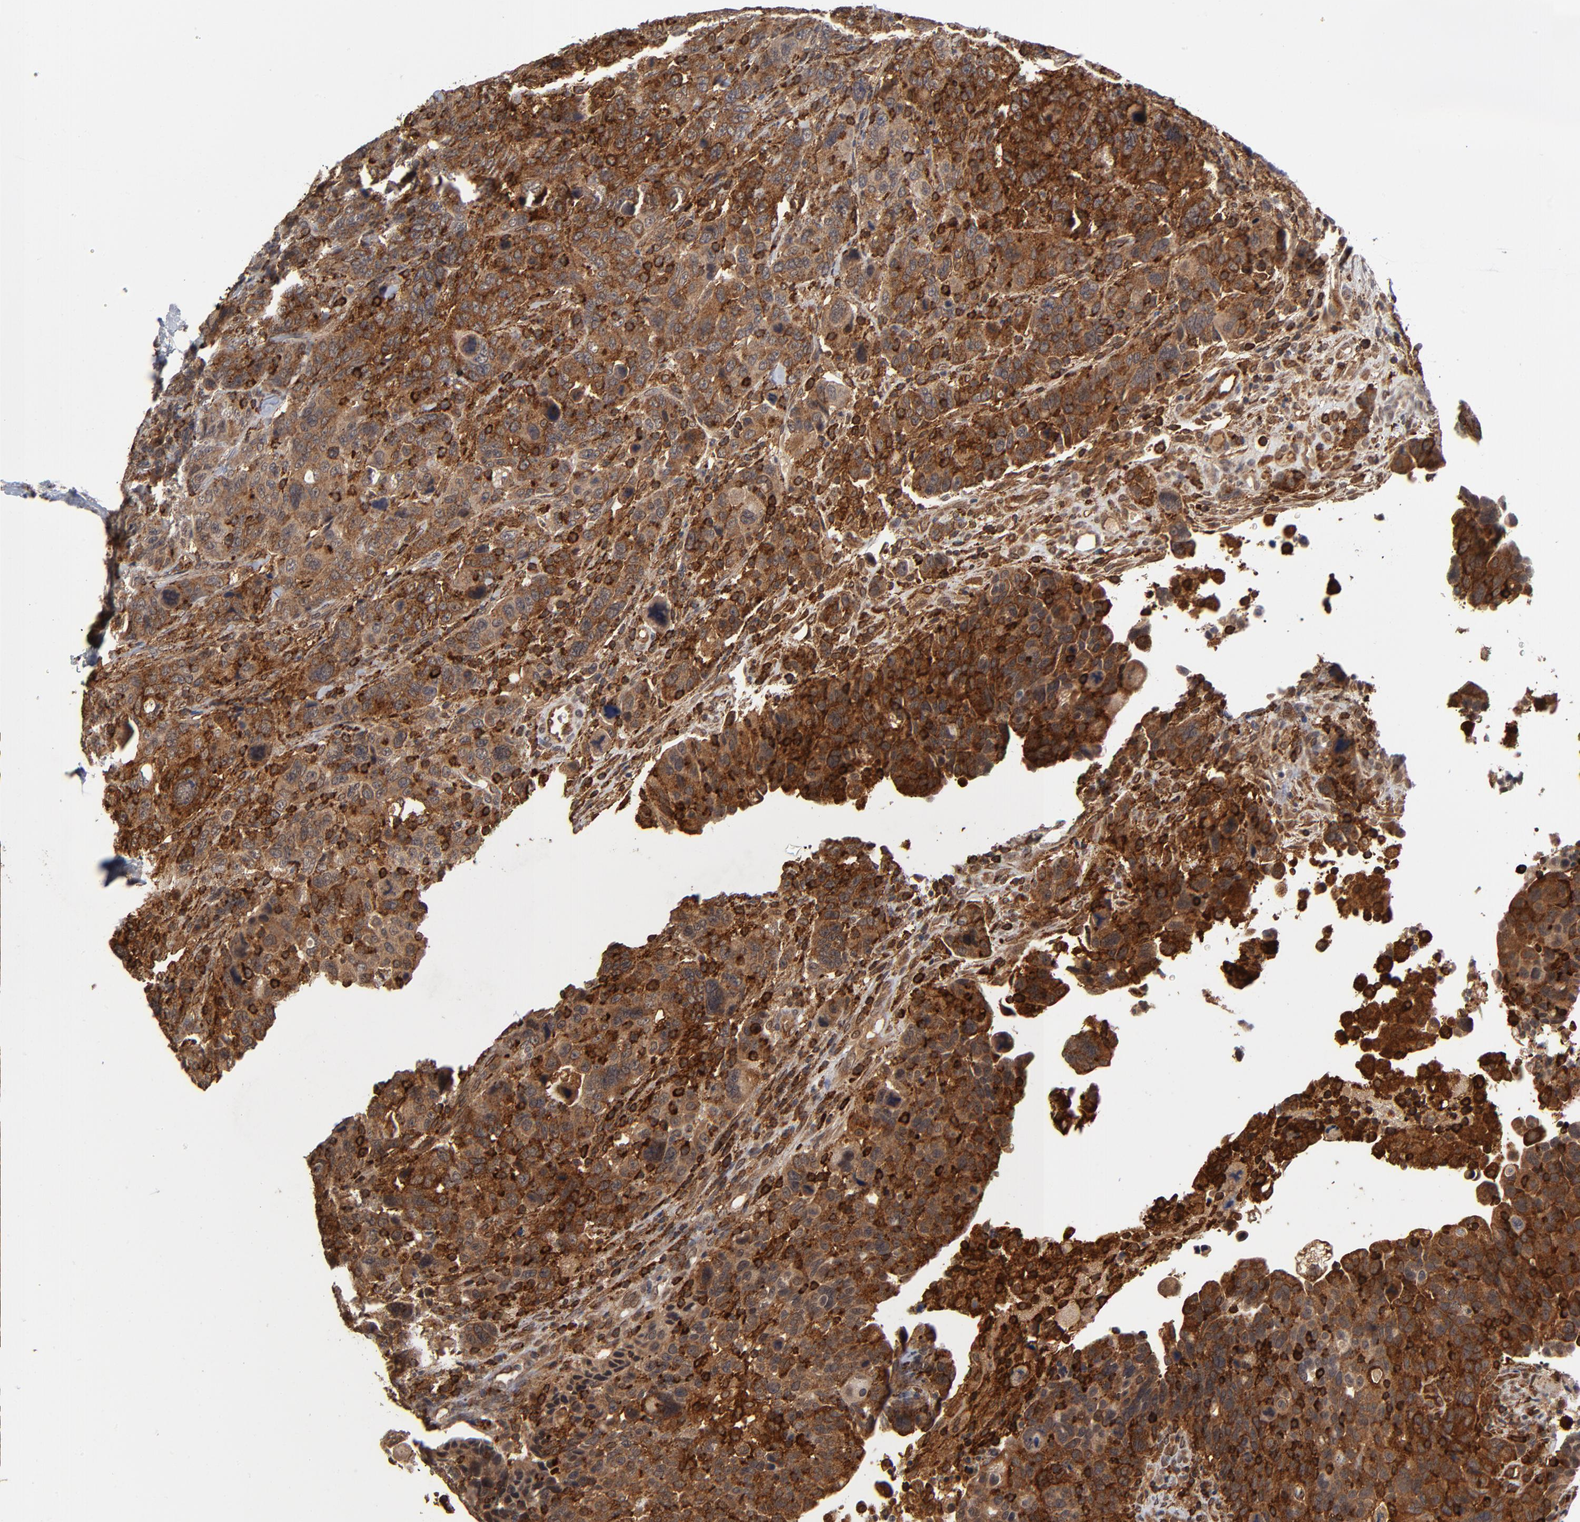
{"staining": {"intensity": "strong", "quantity": ">75%", "location": "cytoplasmic/membranous"}, "tissue": "breast cancer", "cell_type": "Tumor cells", "image_type": "cancer", "snomed": [{"axis": "morphology", "description": "Duct carcinoma"}, {"axis": "topography", "description": "Breast"}], "caption": "Infiltrating ductal carcinoma (breast) stained with a brown dye reveals strong cytoplasmic/membranous positive positivity in about >75% of tumor cells.", "gene": "ASB8", "patient": {"sex": "female", "age": 37}}